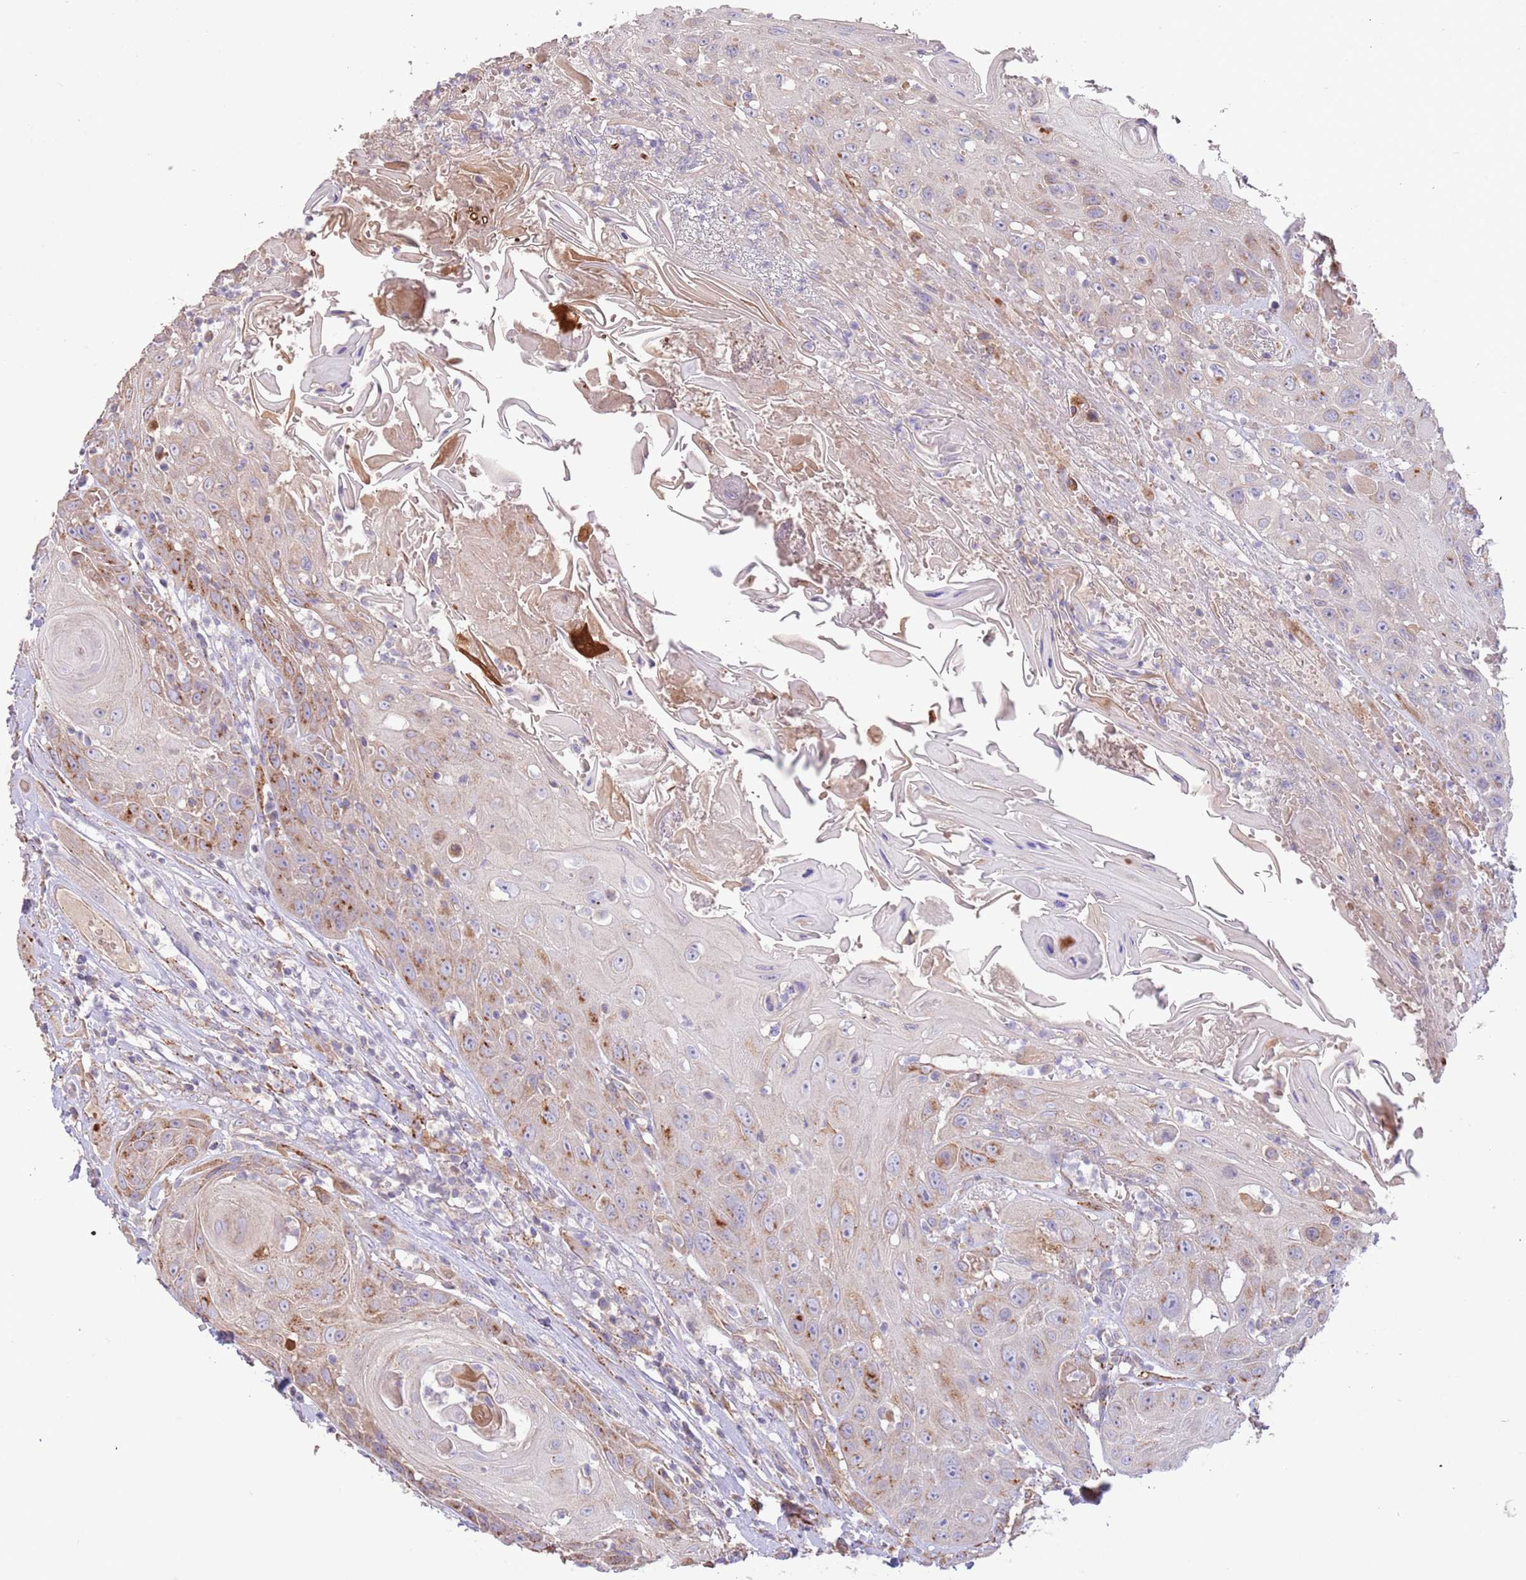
{"staining": {"intensity": "weak", "quantity": "25%-75%", "location": "cytoplasmic/membranous"}, "tissue": "head and neck cancer", "cell_type": "Tumor cells", "image_type": "cancer", "snomed": [{"axis": "morphology", "description": "Squamous cell carcinoma, NOS"}, {"axis": "topography", "description": "Head-Neck"}], "caption": "Approximately 25%-75% of tumor cells in human head and neck cancer (squamous cell carcinoma) show weak cytoplasmic/membranous protein positivity as visualized by brown immunohistochemical staining.", "gene": "DOCK6", "patient": {"sex": "female", "age": 59}}